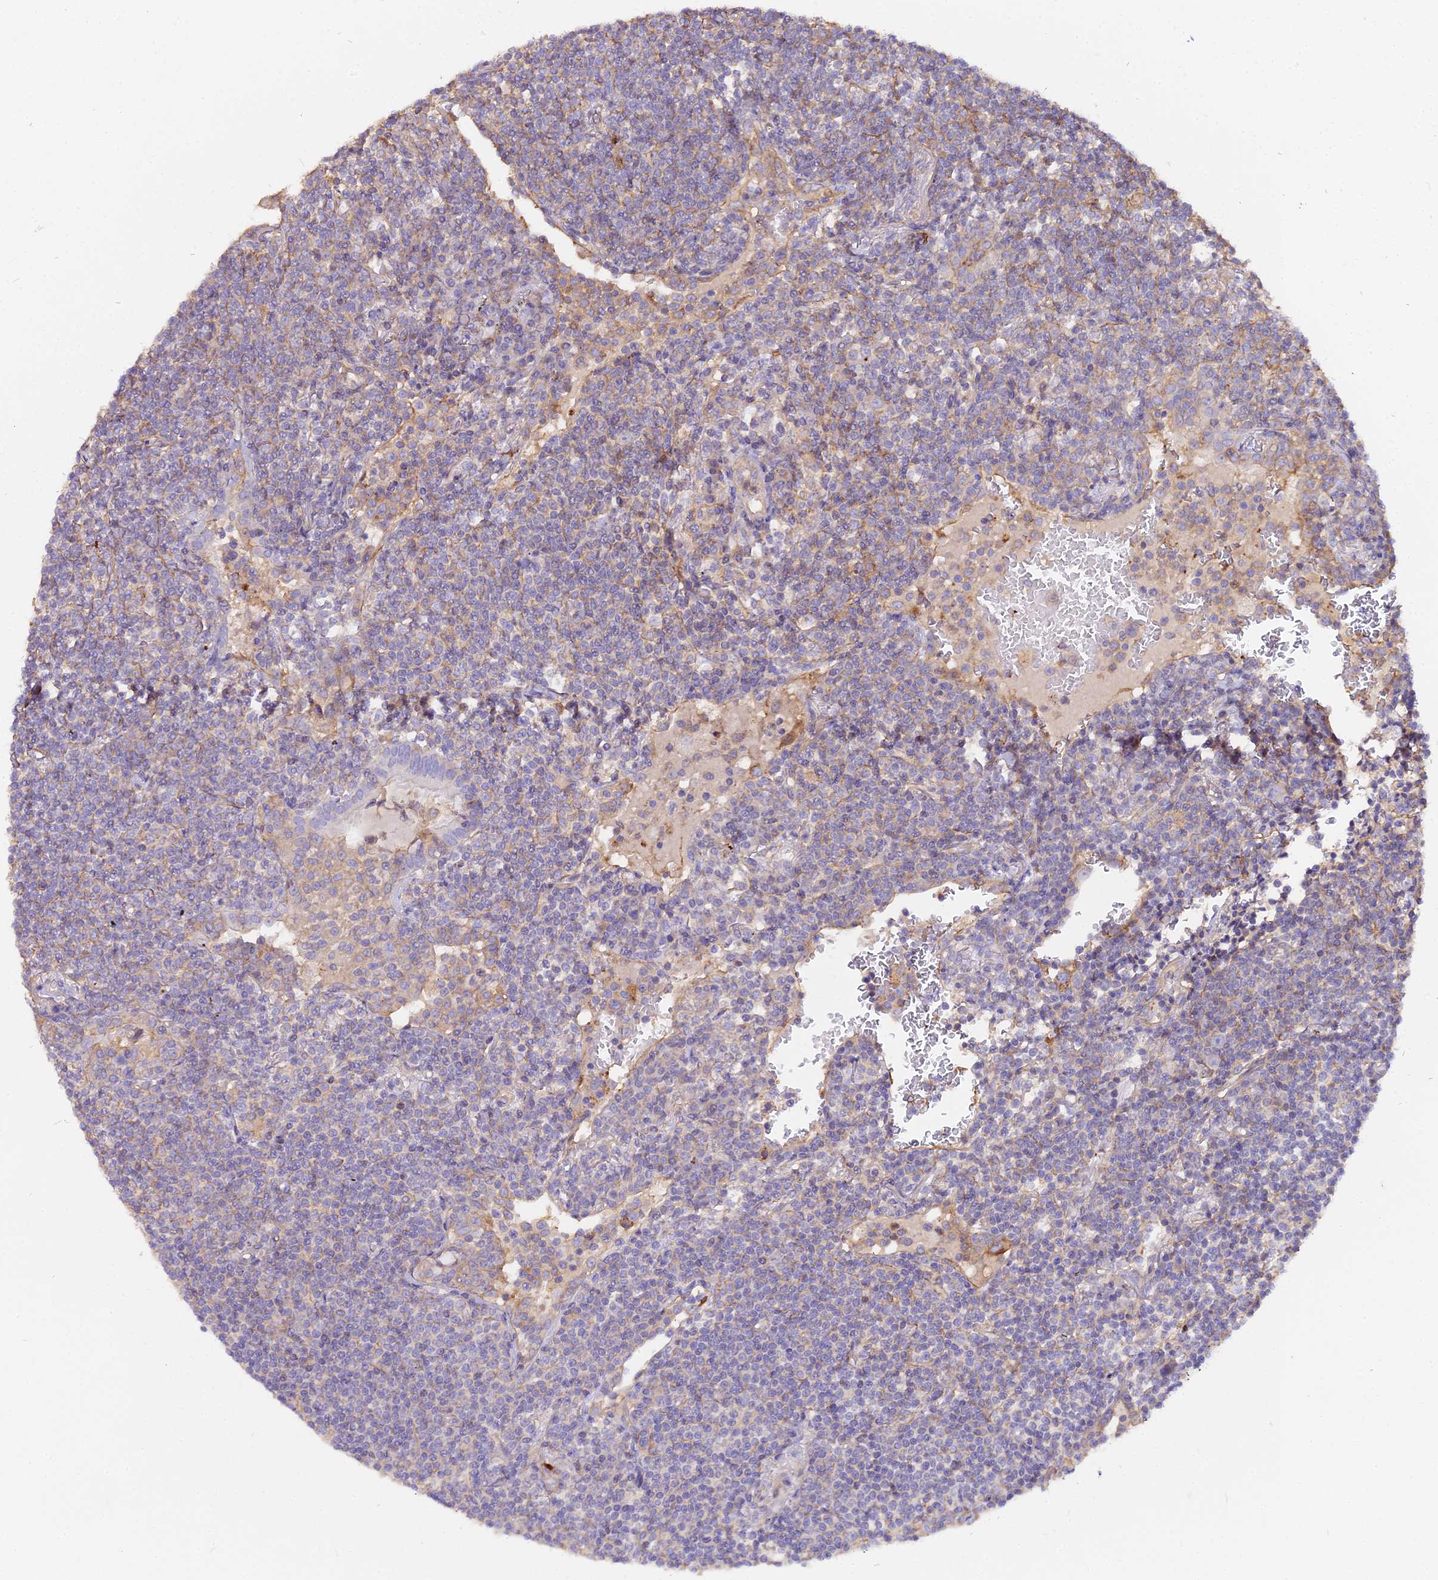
{"staining": {"intensity": "negative", "quantity": "none", "location": "none"}, "tissue": "lymphoma", "cell_type": "Tumor cells", "image_type": "cancer", "snomed": [{"axis": "morphology", "description": "Malignant lymphoma, non-Hodgkin's type, Low grade"}, {"axis": "topography", "description": "Lung"}], "caption": "This is an IHC histopathology image of low-grade malignant lymphoma, non-Hodgkin's type. There is no staining in tumor cells.", "gene": "GLYAT", "patient": {"sex": "female", "age": 71}}